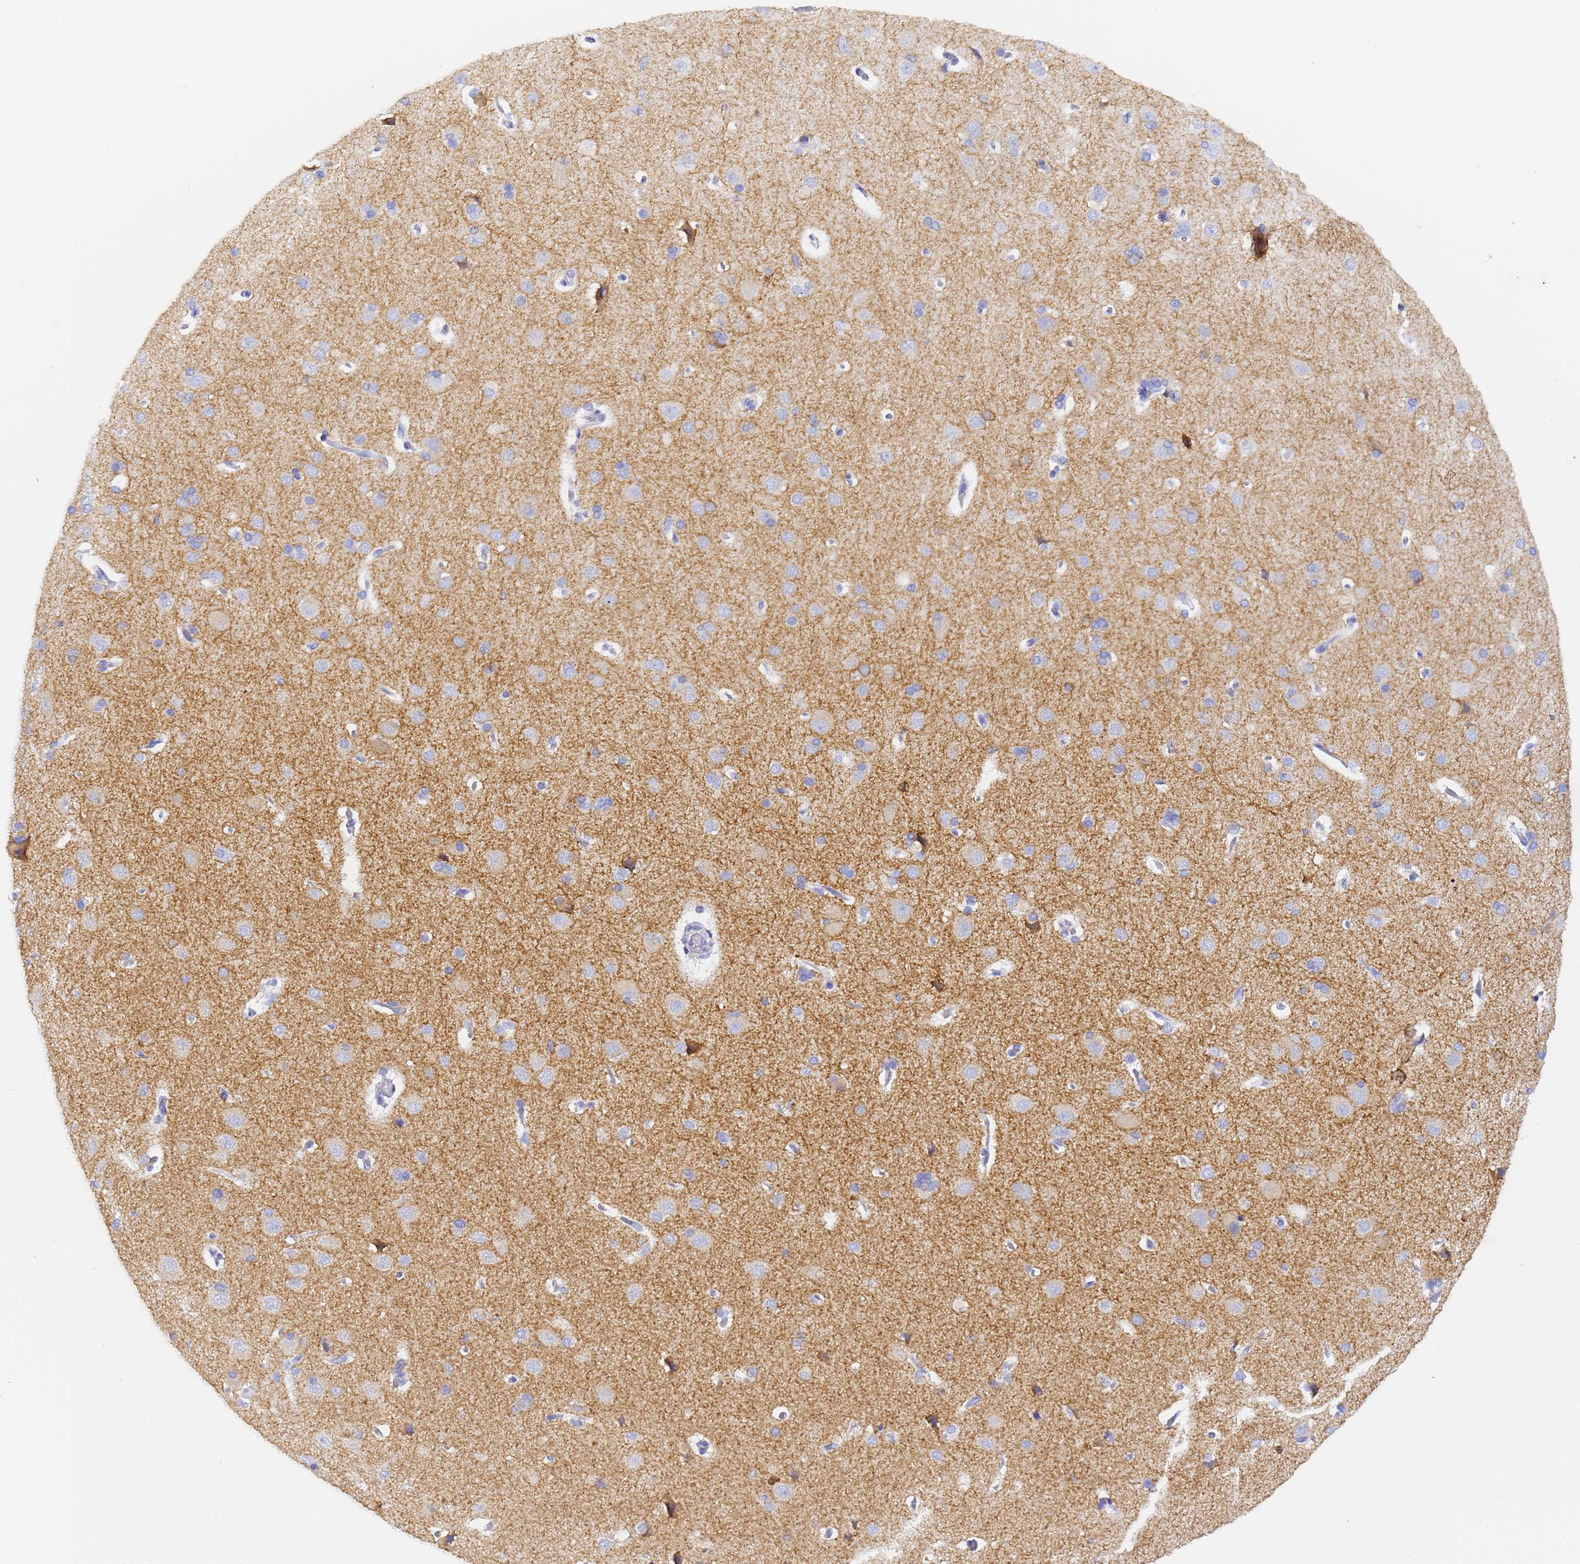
{"staining": {"intensity": "negative", "quantity": "none", "location": "none"}, "tissue": "cerebral cortex", "cell_type": "Endothelial cells", "image_type": "normal", "snomed": [{"axis": "morphology", "description": "Normal tissue, NOS"}, {"axis": "topography", "description": "Cerebral cortex"}], "caption": "An image of human cerebral cortex is negative for staining in endothelial cells.", "gene": "GABRA1", "patient": {"sex": "male", "age": 62}}